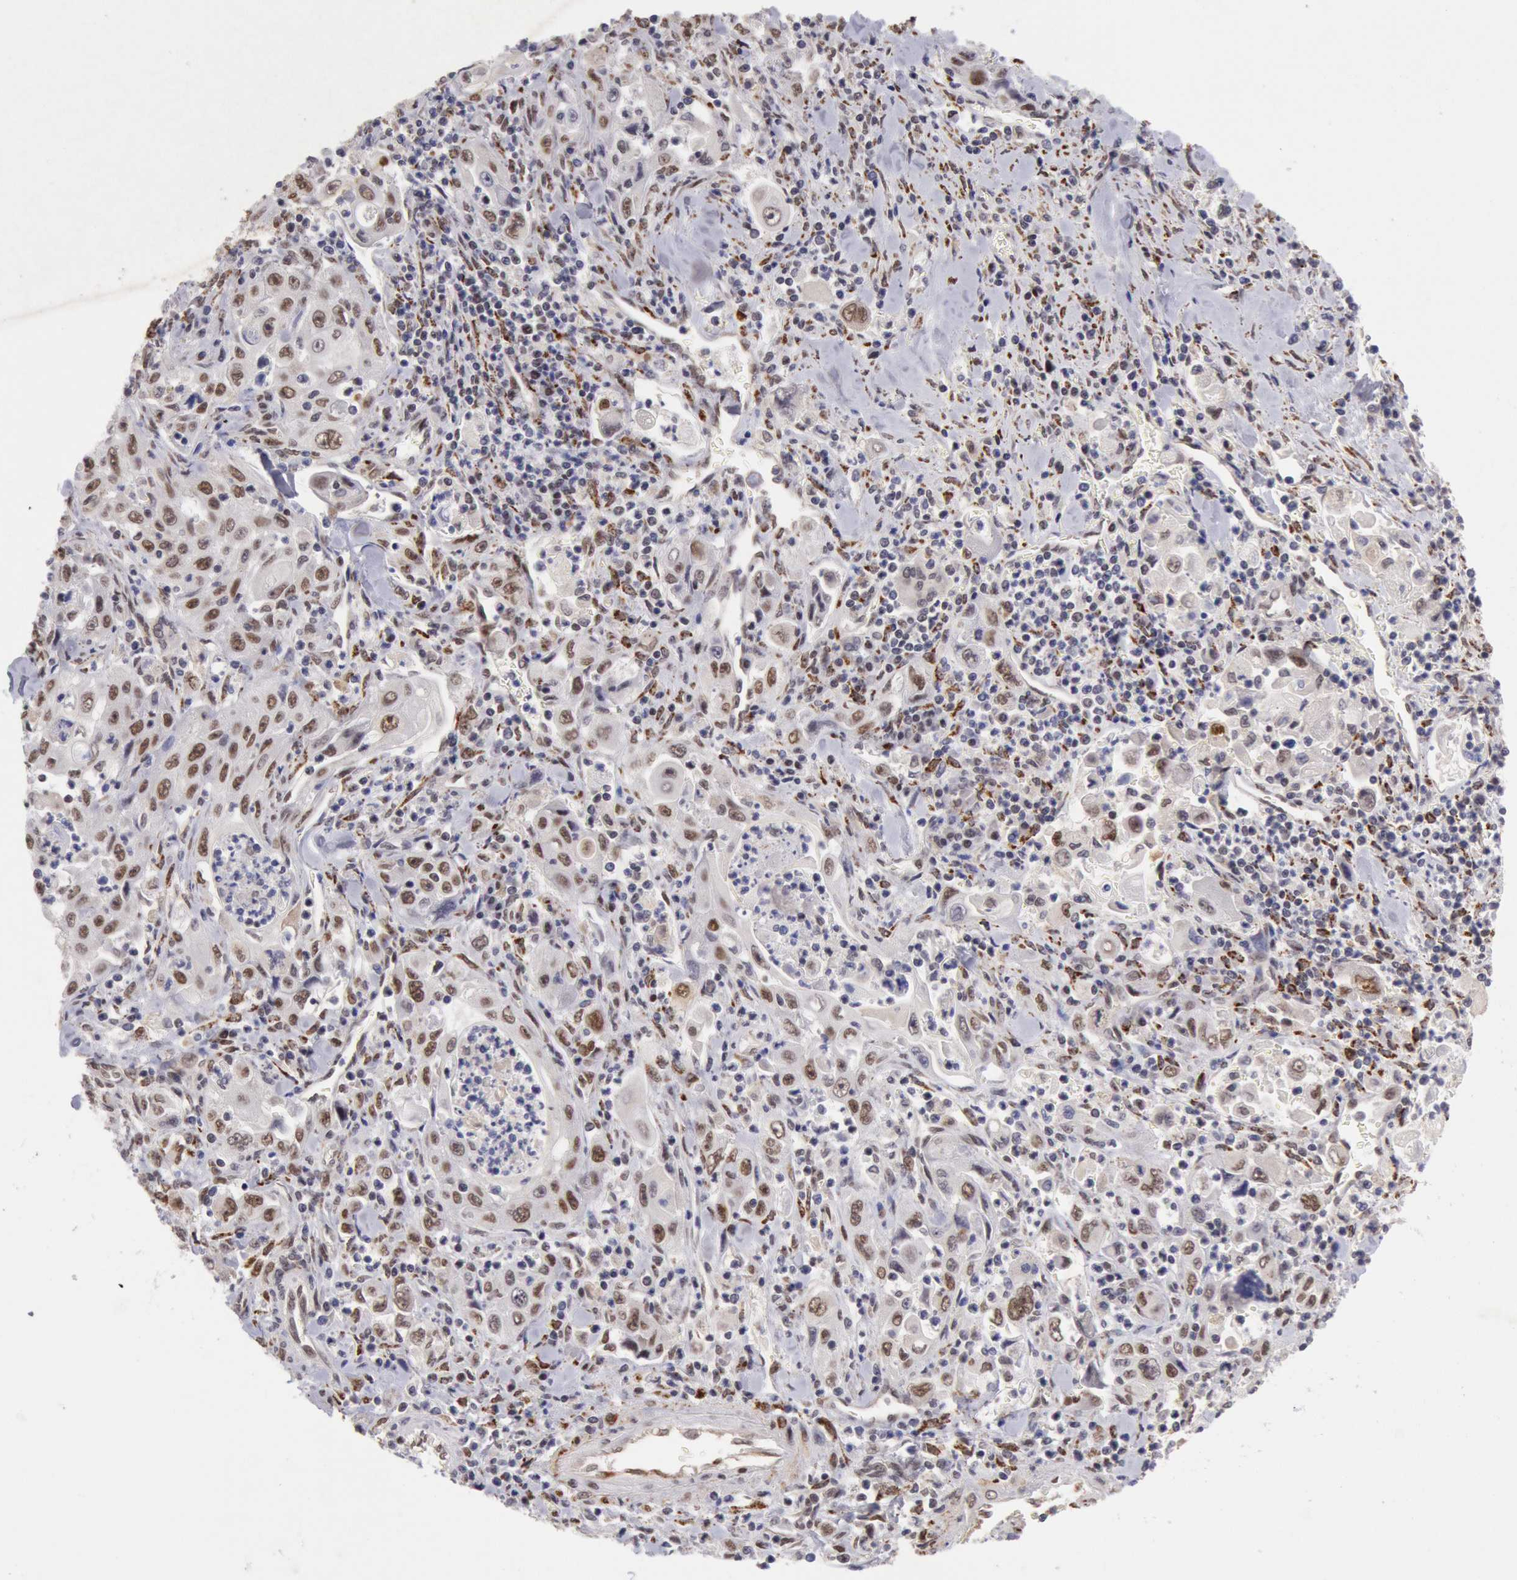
{"staining": {"intensity": "weak", "quantity": "25%-75%", "location": "nuclear"}, "tissue": "pancreatic cancer", "cell_type": "Tumor cells", "image_type": "cancer", "snomed": [{"axis": "morphology", "description": "Adenocarcinoma, NOS"}, {"axis": "topography", "description": "Pancreas"}], "caption": "Weak nuclear protein positivity is appreciated in approximately 25%-75% of tumor cells in pancreatic cancer.", "gene": "CDKN2B", "patient": {"sex": "male", "age": 70}}